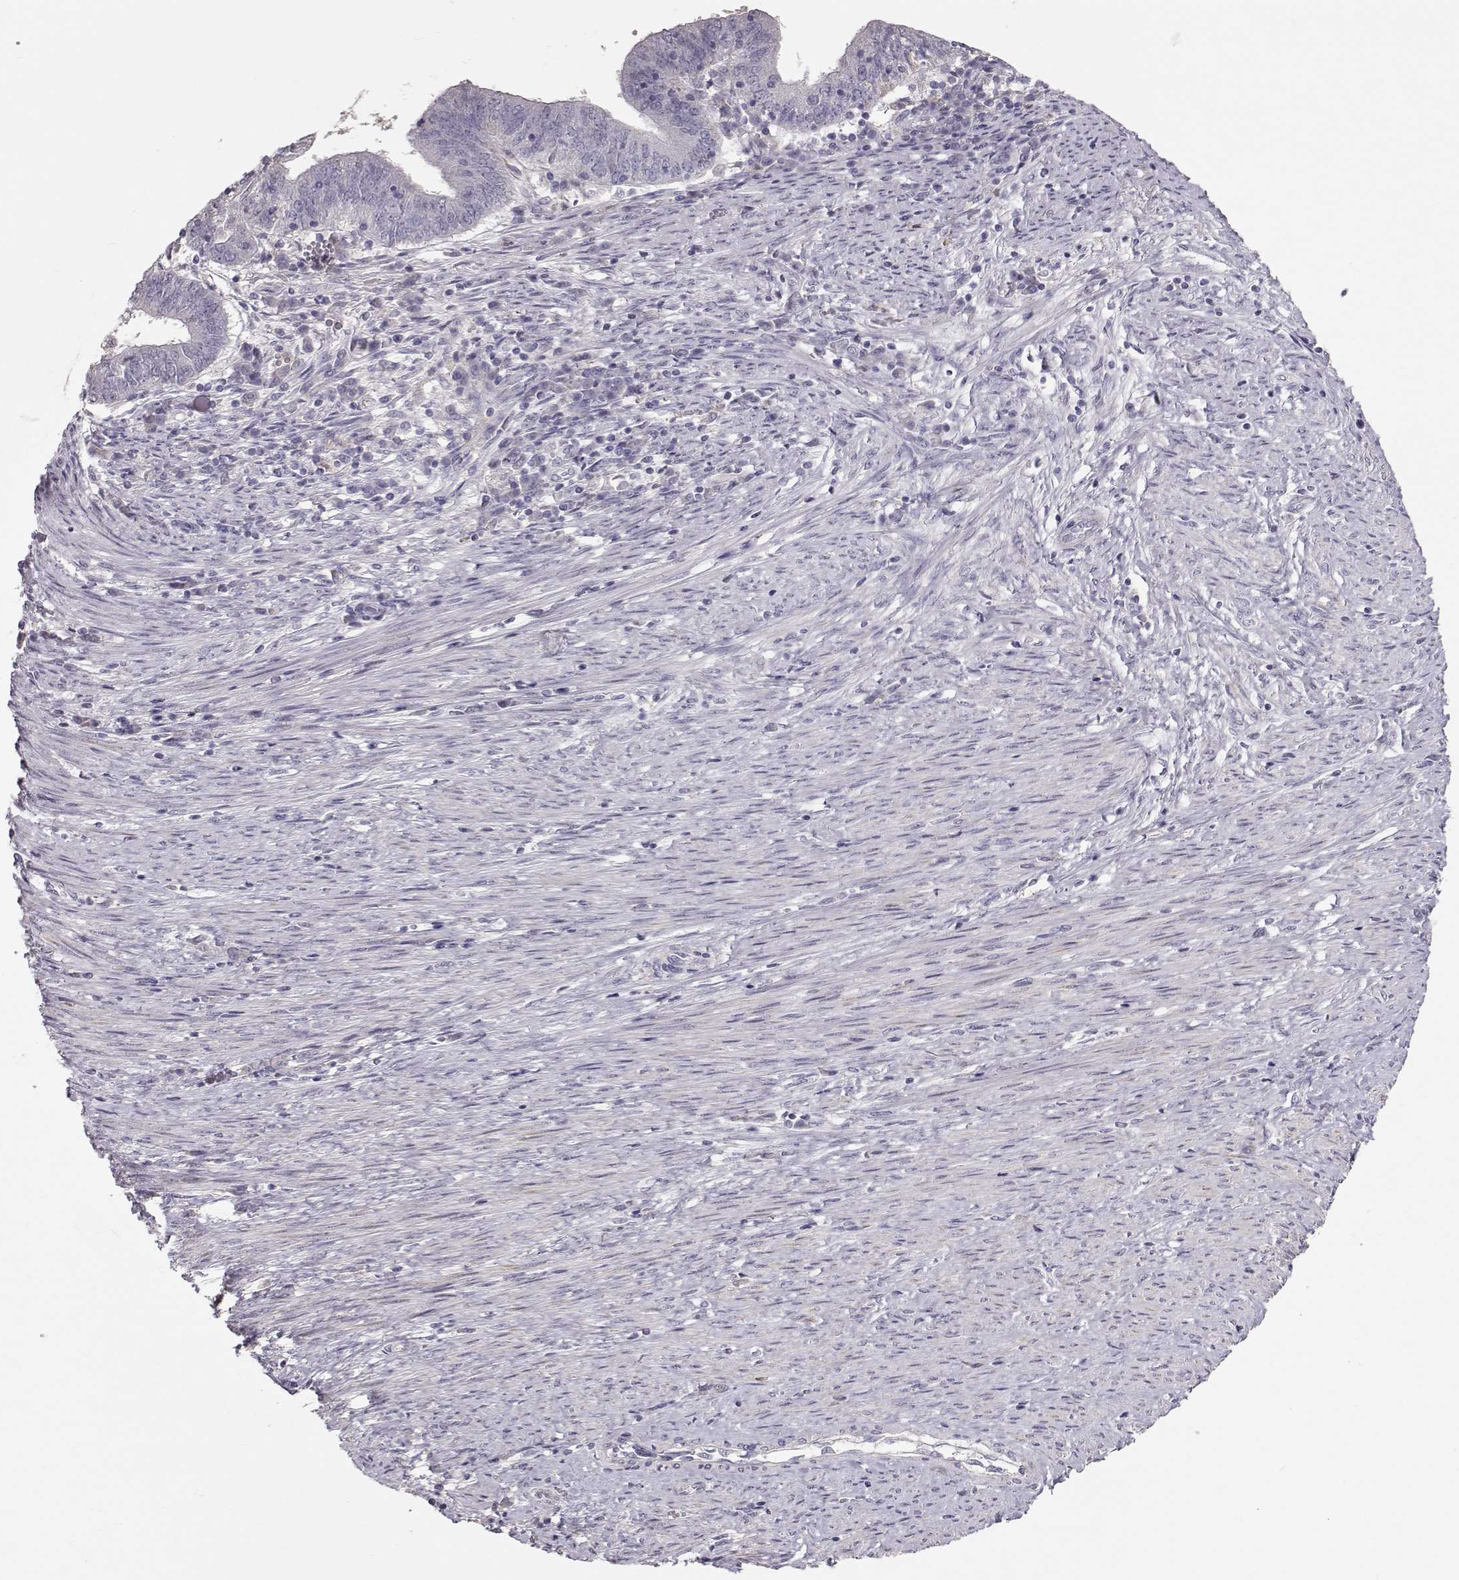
{"staining": {"intensity": "negative", "quantity": "none", "location": "none"}, "tissue": "endometrial cancer", "cell_type": "Tumor cells", "image_type": "cancer", "snomed": [{"axis": "morphology", "description": "Adenocarcinoma, NOS"}, {"axis": "topography", "description": "Endometrium"}], "caption": "Immunohistochemistry of endometrial adenocarcinoma demonstrates no positivity in tumor cells.", "gene": "POU1F1", "patient": {"sex": "female", "age": 82}}